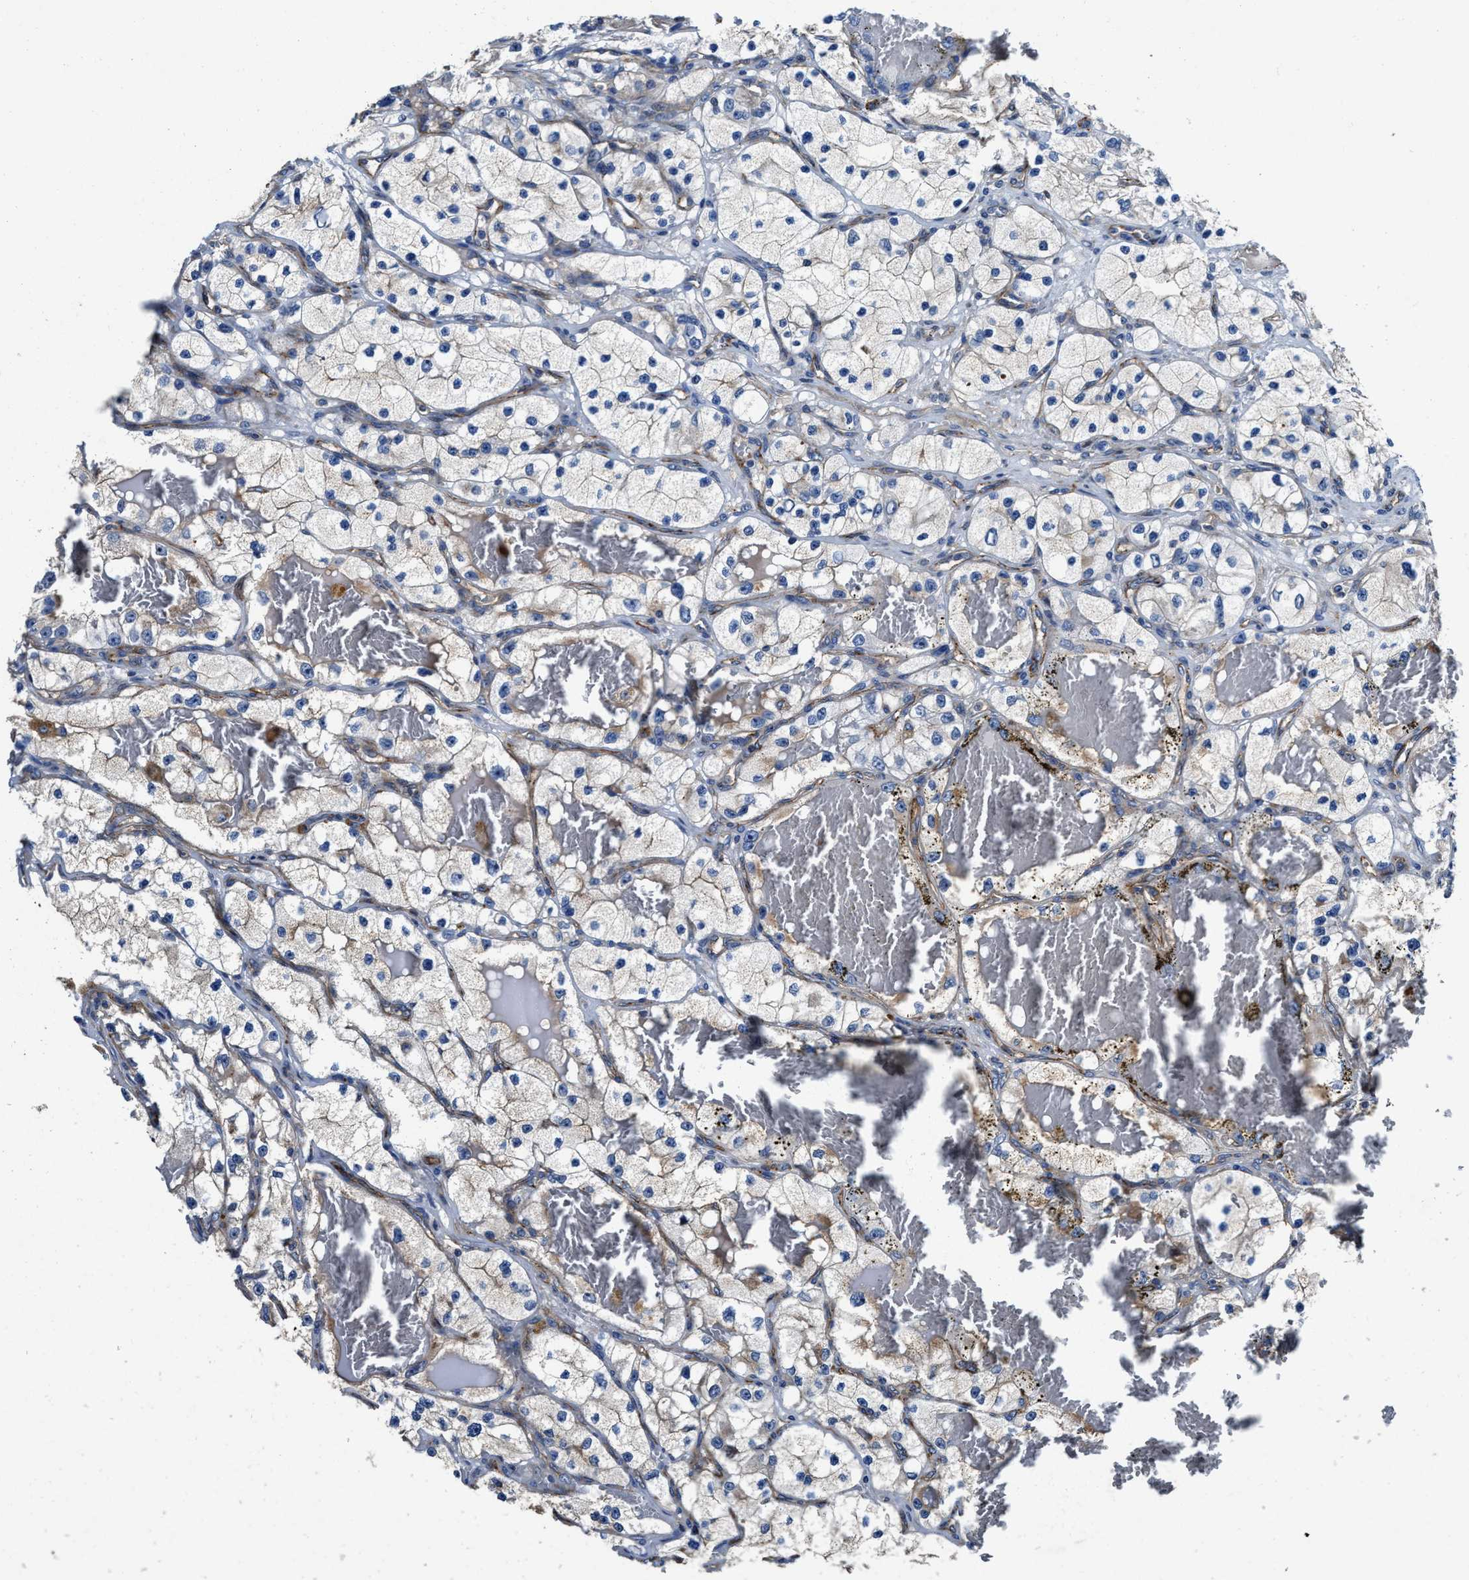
{"staining": {"intensity": "weak", "quantity": "25%-75%", "location": "cytoplasmic/membranous"}, "tissue": "renal cancer", "cell_type": "Tumor cells", "image_type": "cancer", "snomed": [{"axis": "morphology", "description": "Adenocarcinoma, NOS"}, {"axis": "topography", "description": "Kidney"}], "caption": "This is an image of immunohistochemistry (IHC) staining of adenocarcinoma (renal), which shows weak staining in the cytoplasmic/membranous of tumor cells.", "gene": "PTAR1", "patient": {"sex": "female", "age": 57}}